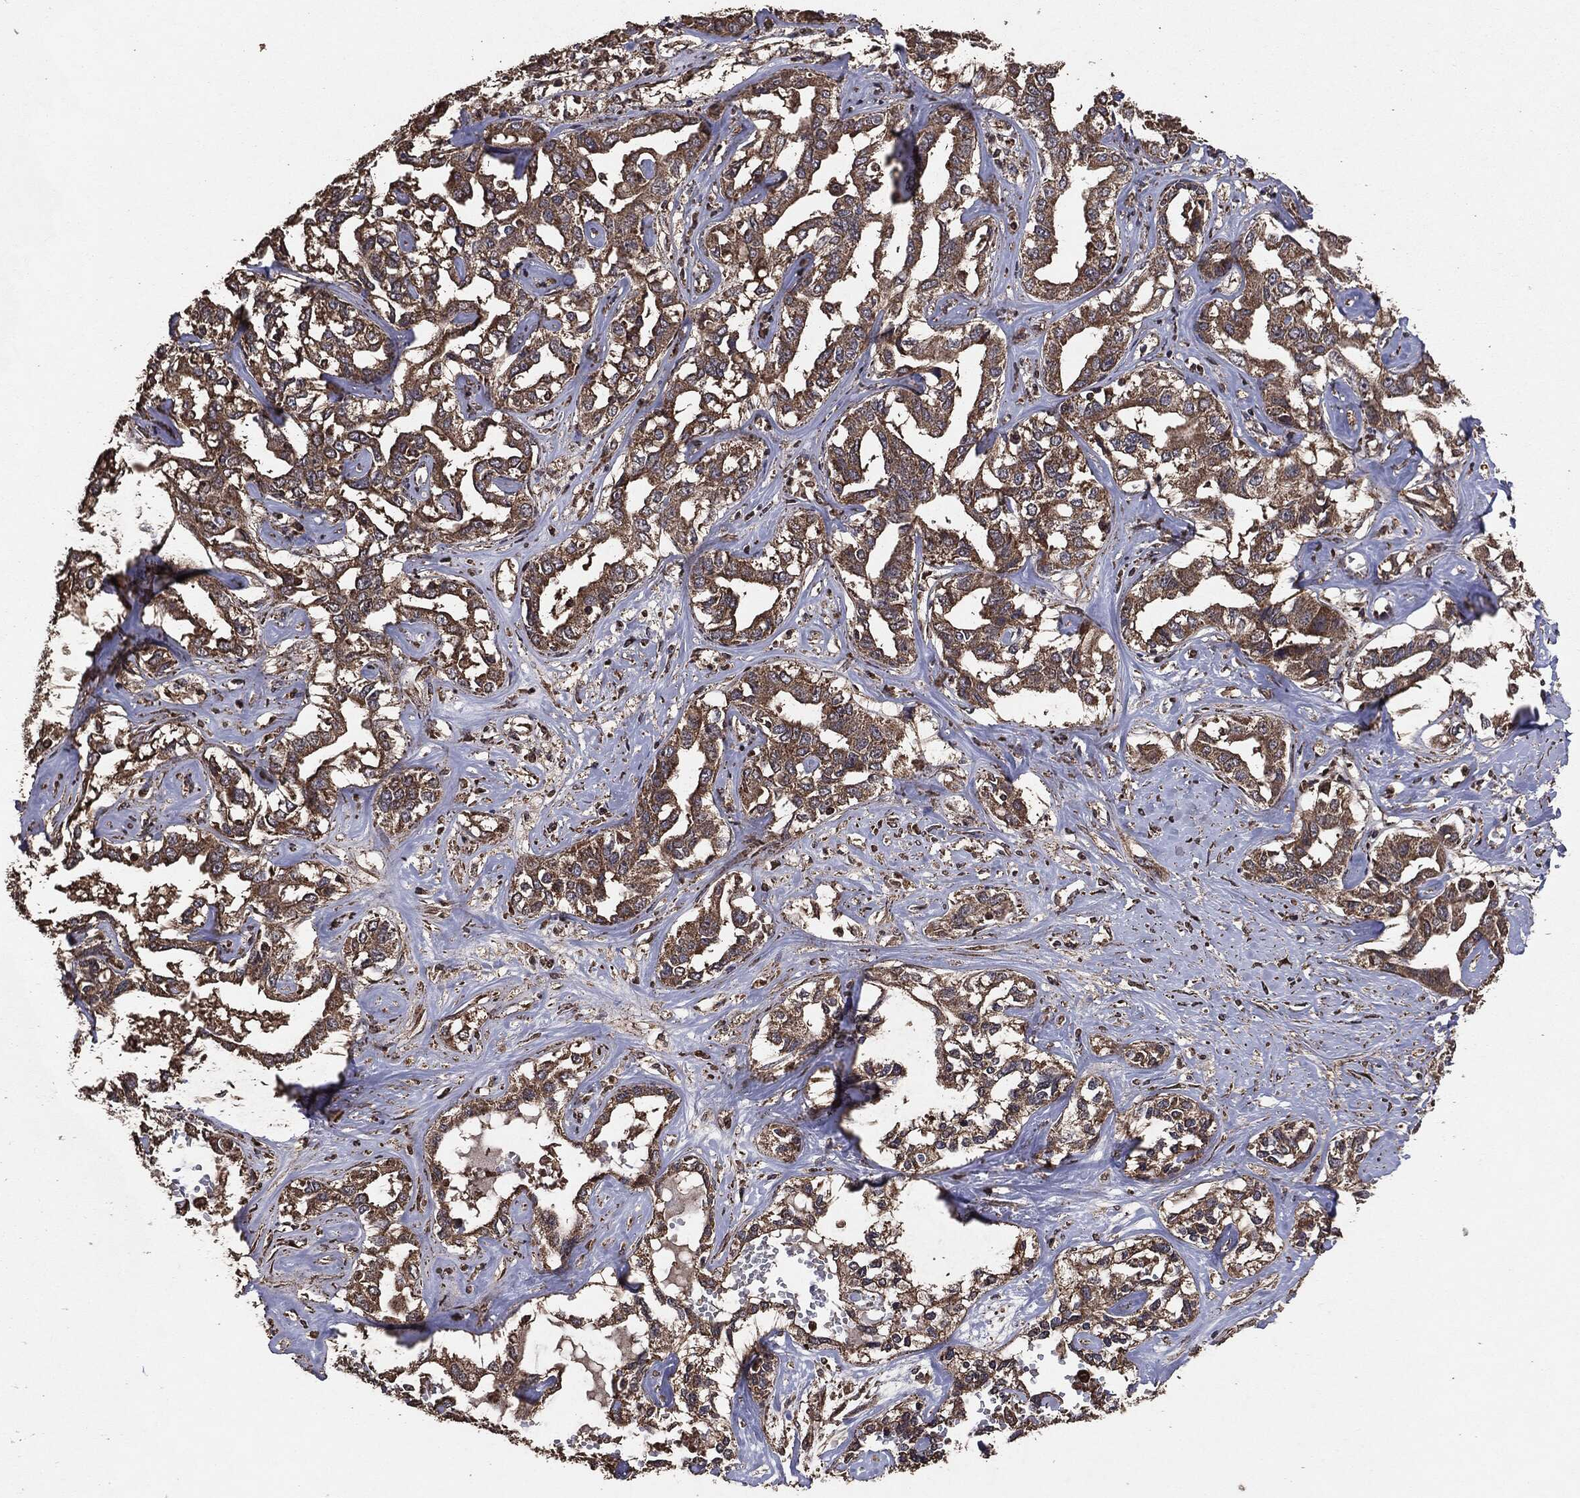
{"staining": {"intensity": "moderate", "quantity": ">75%", "location": "cytoplasmic/membranous"}, "tissue": "liver cancer", "cell_type": "Tumor cells", "image_type": "cancer", "snomed": [{"axis": "morphology", "description": "Cholangiocarcinoma"}, {"axis": "topography", "description": "Liver"}], "caption": "DAB immunohistochemical staining of cholangiocarcinoma (liver) exhibits moderate cytoplasmic/membranous protein positivity in about >75% of tumor cells. The protein is stained brown, and the nuclei are stained in blue (DAB (3,3'-diaminobenzidine) IHC with brightfield microscopy, high magnification).", "gene": "MTOR", "patient": {"sex": "male", "age": 59}}